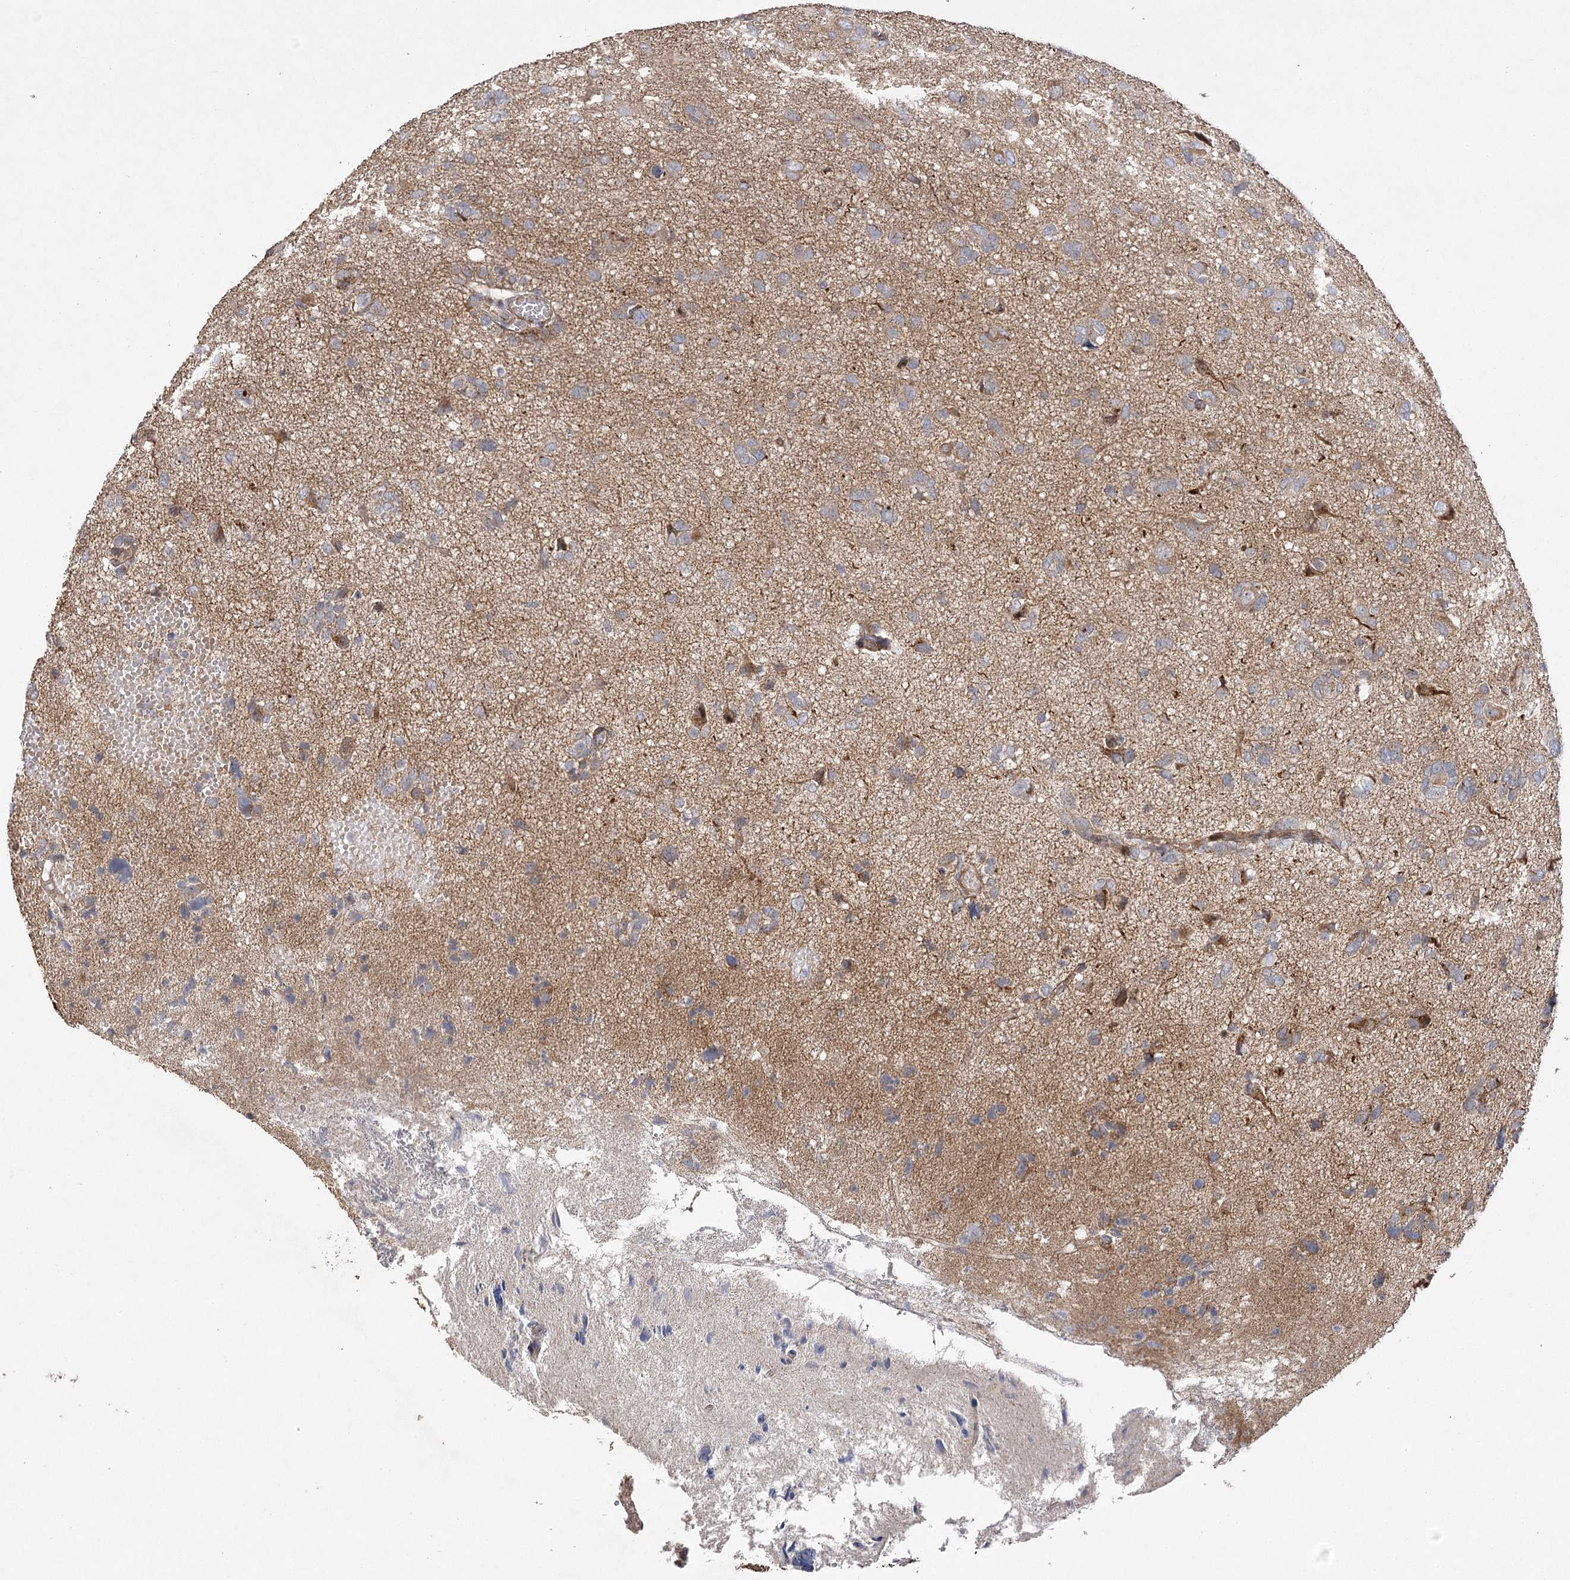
{"staining": {"intensity": "weak", "quantity": "25%-75%", "location": "cytoplasmic/membranous"}, "tissue": "glioma", "cell_type": "Tumor cells", "image_type": "cancer", "snomed": [{"axis": "morphology", "description": "Glioma, malignant, High grade"}, {"axis": "topography", "description": "Brain"}], "caption": "The image displays staining of glioma, revealing weak cytoplasmic/membranous protein staining (brown color) within tumor cells.", "gene": "OBSL1", "patient": {"sex": "female", "age": 59}}